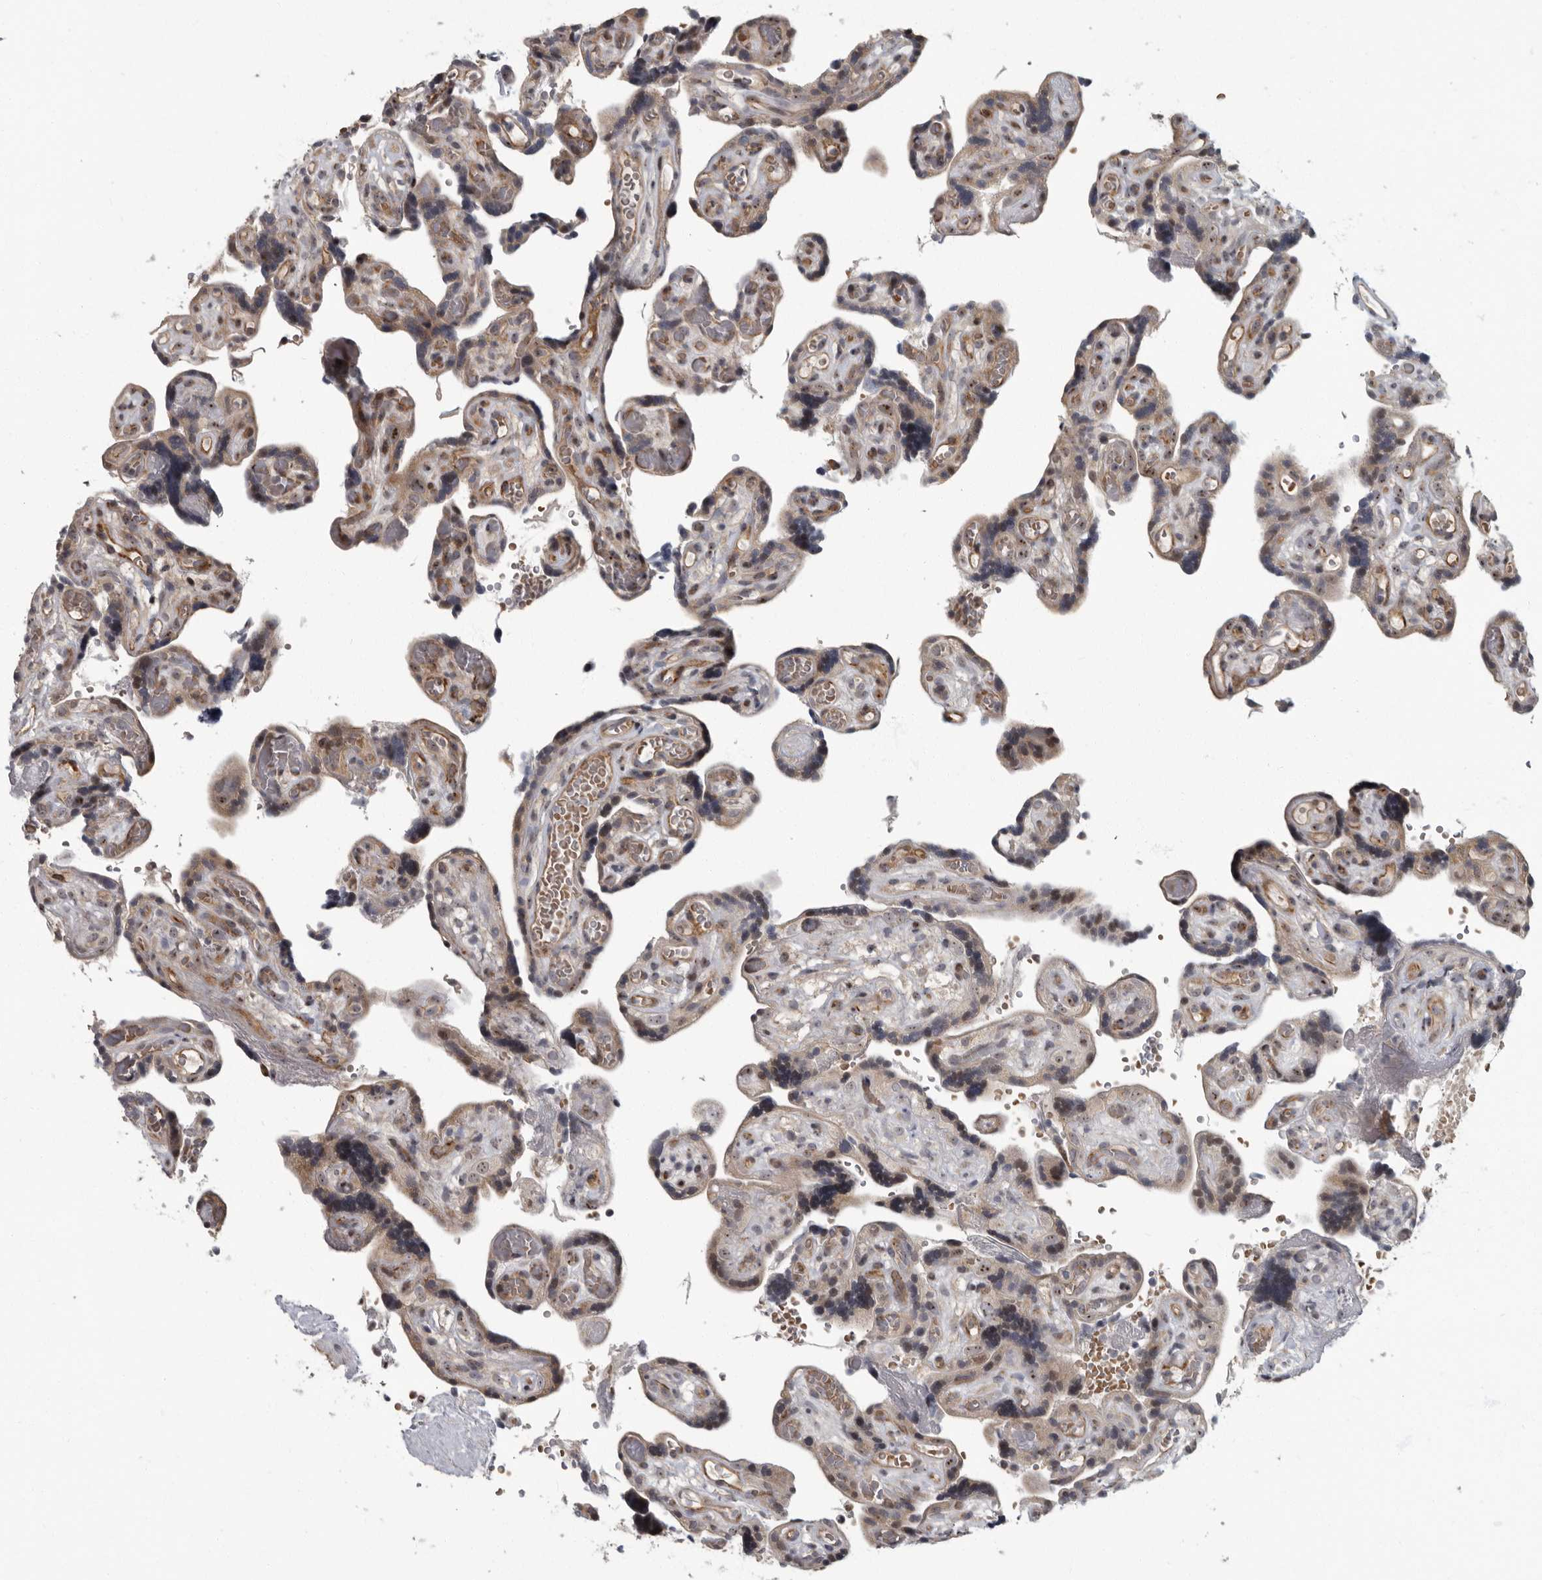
{"staining": {"intensity": "moderate", "quantity": ">75%", "location": "cytoplasmic/membranous,nuclear"}, "tissue": "placenta", "cell_type": "Decidual cells", "image_type": "normal", "snomed": [{"axis": "morphology", "description": "Normal tissue, NOS"}, {"axis": "topography", "description": "Placenta"}], "caption": "Immunohistochemical staining of unremarkable placenta displays moderate cytoplasmic/membranous,nuclear protein staining in about >75% of decidual cells. The staining is performed using DAB brown chromogen to label protein expression. The nuclei are counter-stained blue using hematoxylin.", "gene": "PDCD11", "patient": {"sex": "female", "age": 30}}